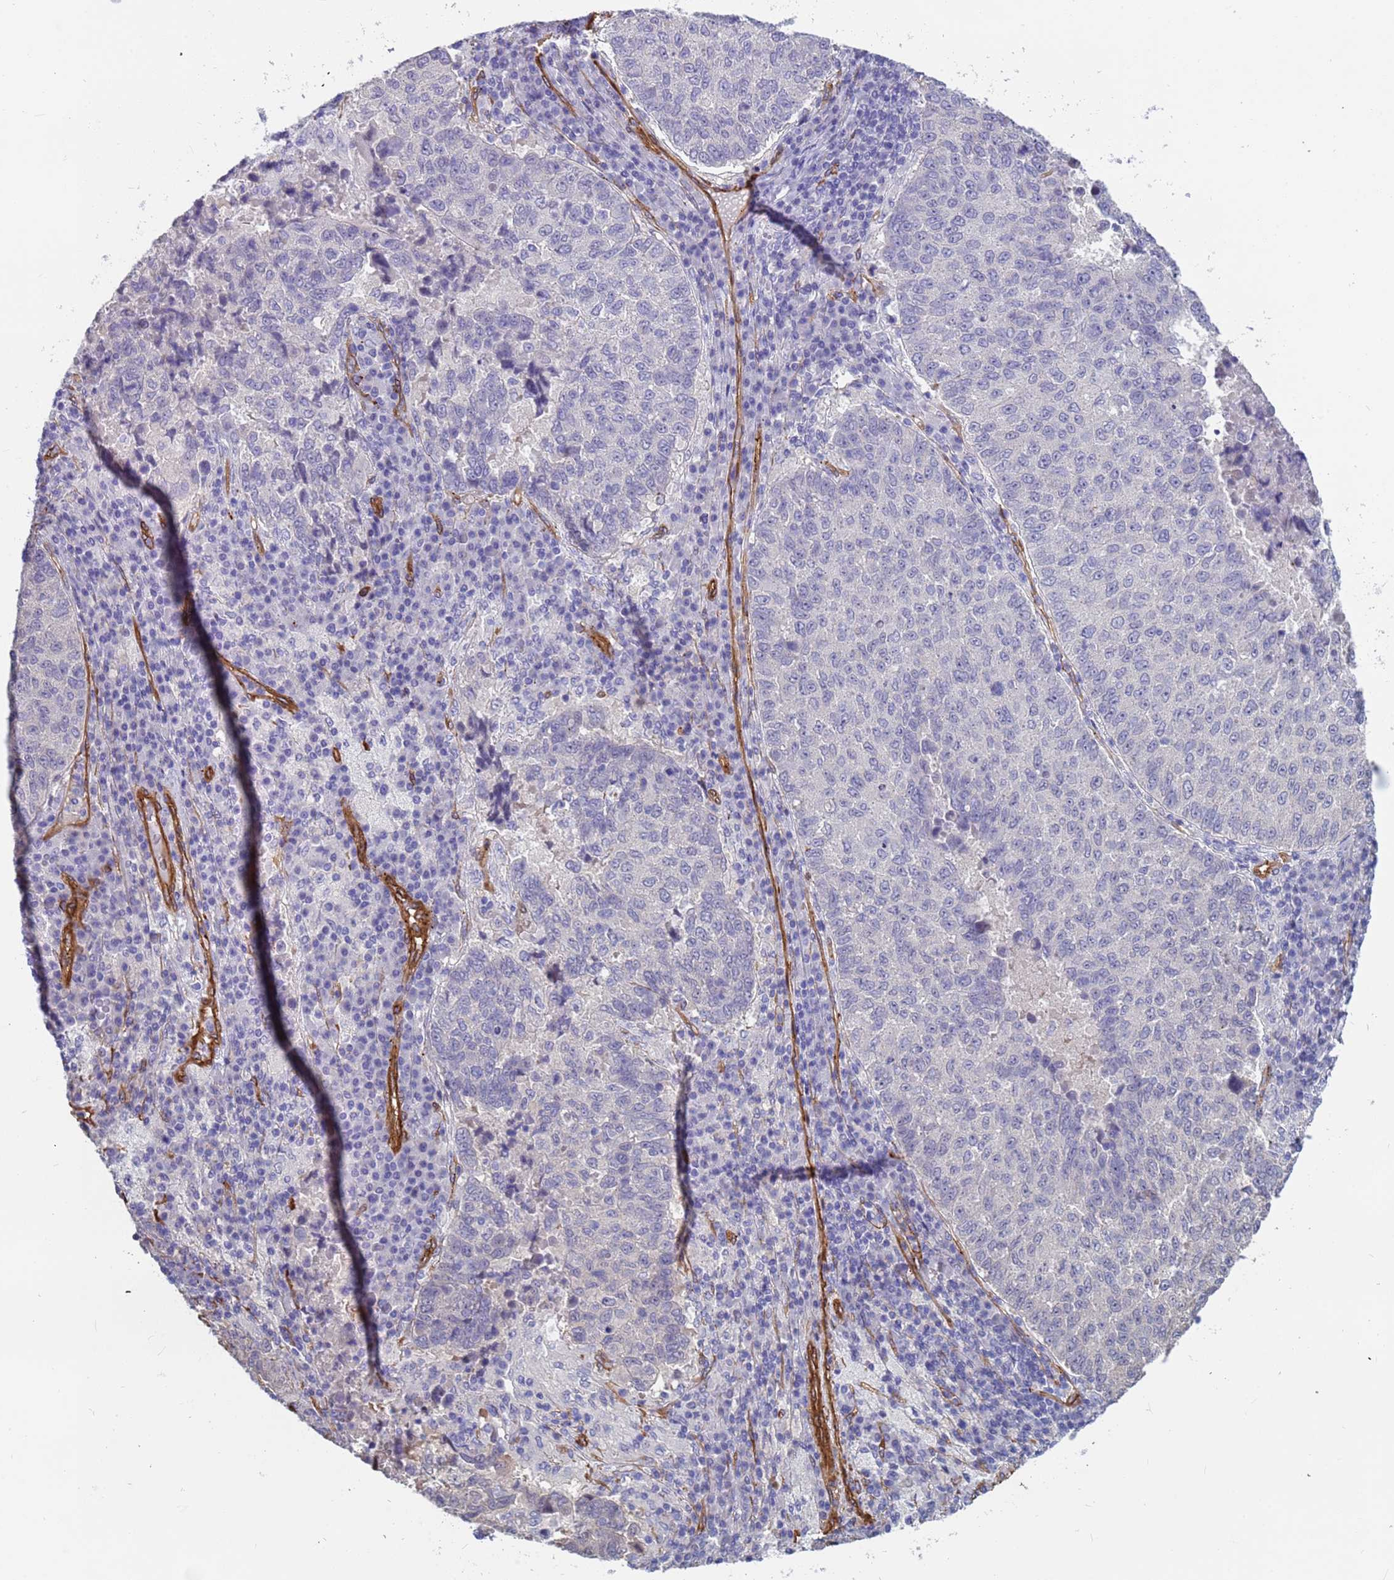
{"staining": {"intensity": "negative", "quantity": "none", "location": "none"}, "tissue": "lung cancer", "cell_type": "Tumor cells", "image_type": "cancer", "snomed": [{"axis": "morphology", "description": "Squamous cell carcinoma, NOS"}, {"axis": "topography", "description": "Lung"}], "caption": "Immunohistochemical staining of lung cancer displays no significant positivity in tumor cells.", "gene": "EHD2", "patient": {"sex": "male", "age": 73}}